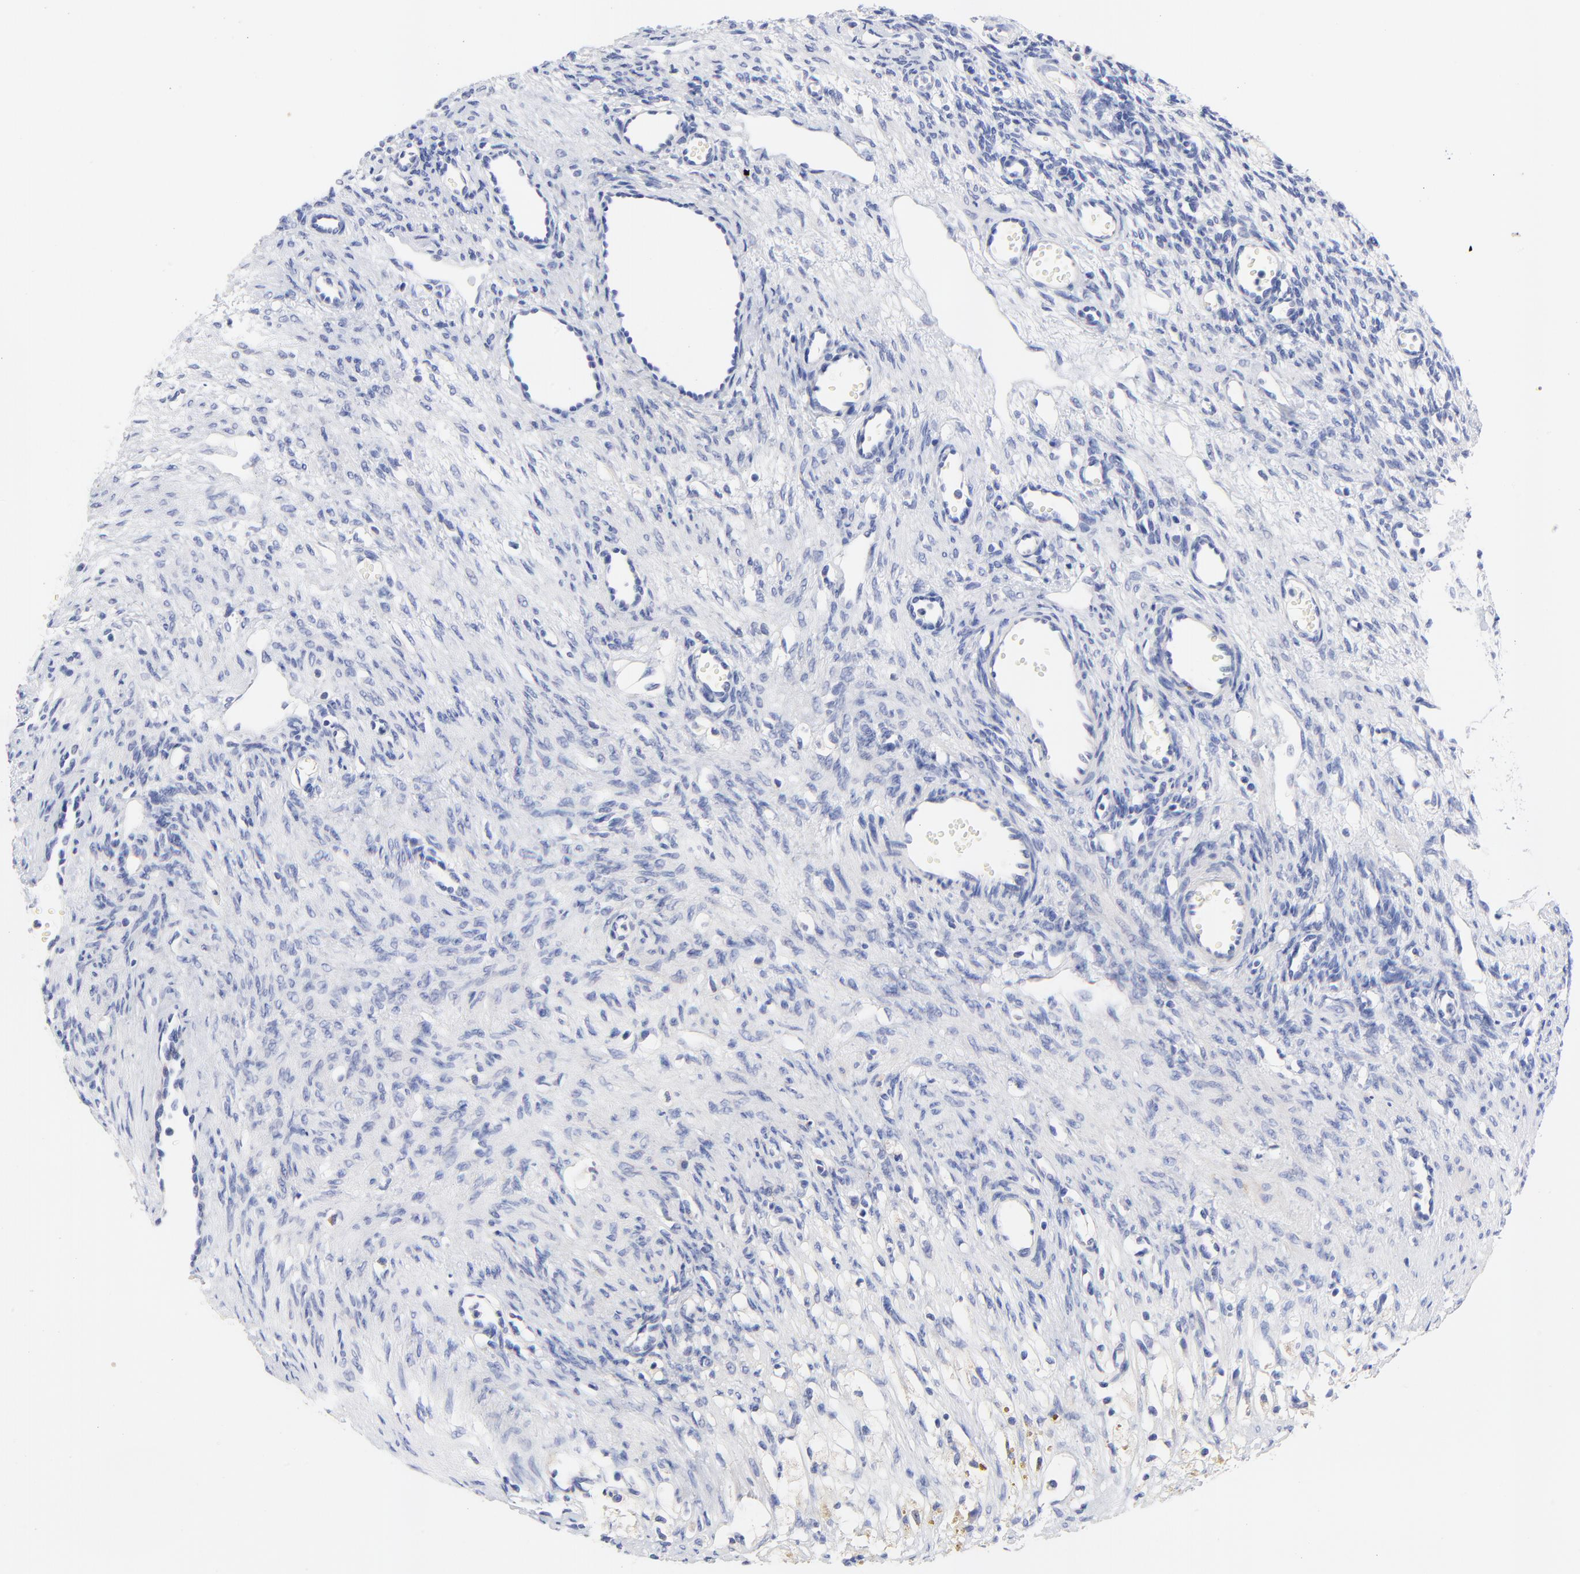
{"staining": {"intensity": "negative", "quantity": "none", "location": "none"}, "tissue": "ovary", "cell_type": "Follicle cells", "image_type": "normal", "snomed": [{"axis": "morphology", "description": "Normal tissue, NOS"}, {"axis": "topography", "description": "Ovary"}], "caption": "Protein analysis of benign ovary shows no significant expression in follicle cells.", "gene": "FBXO10", "patient": {"sex": "female", "age": 33}}